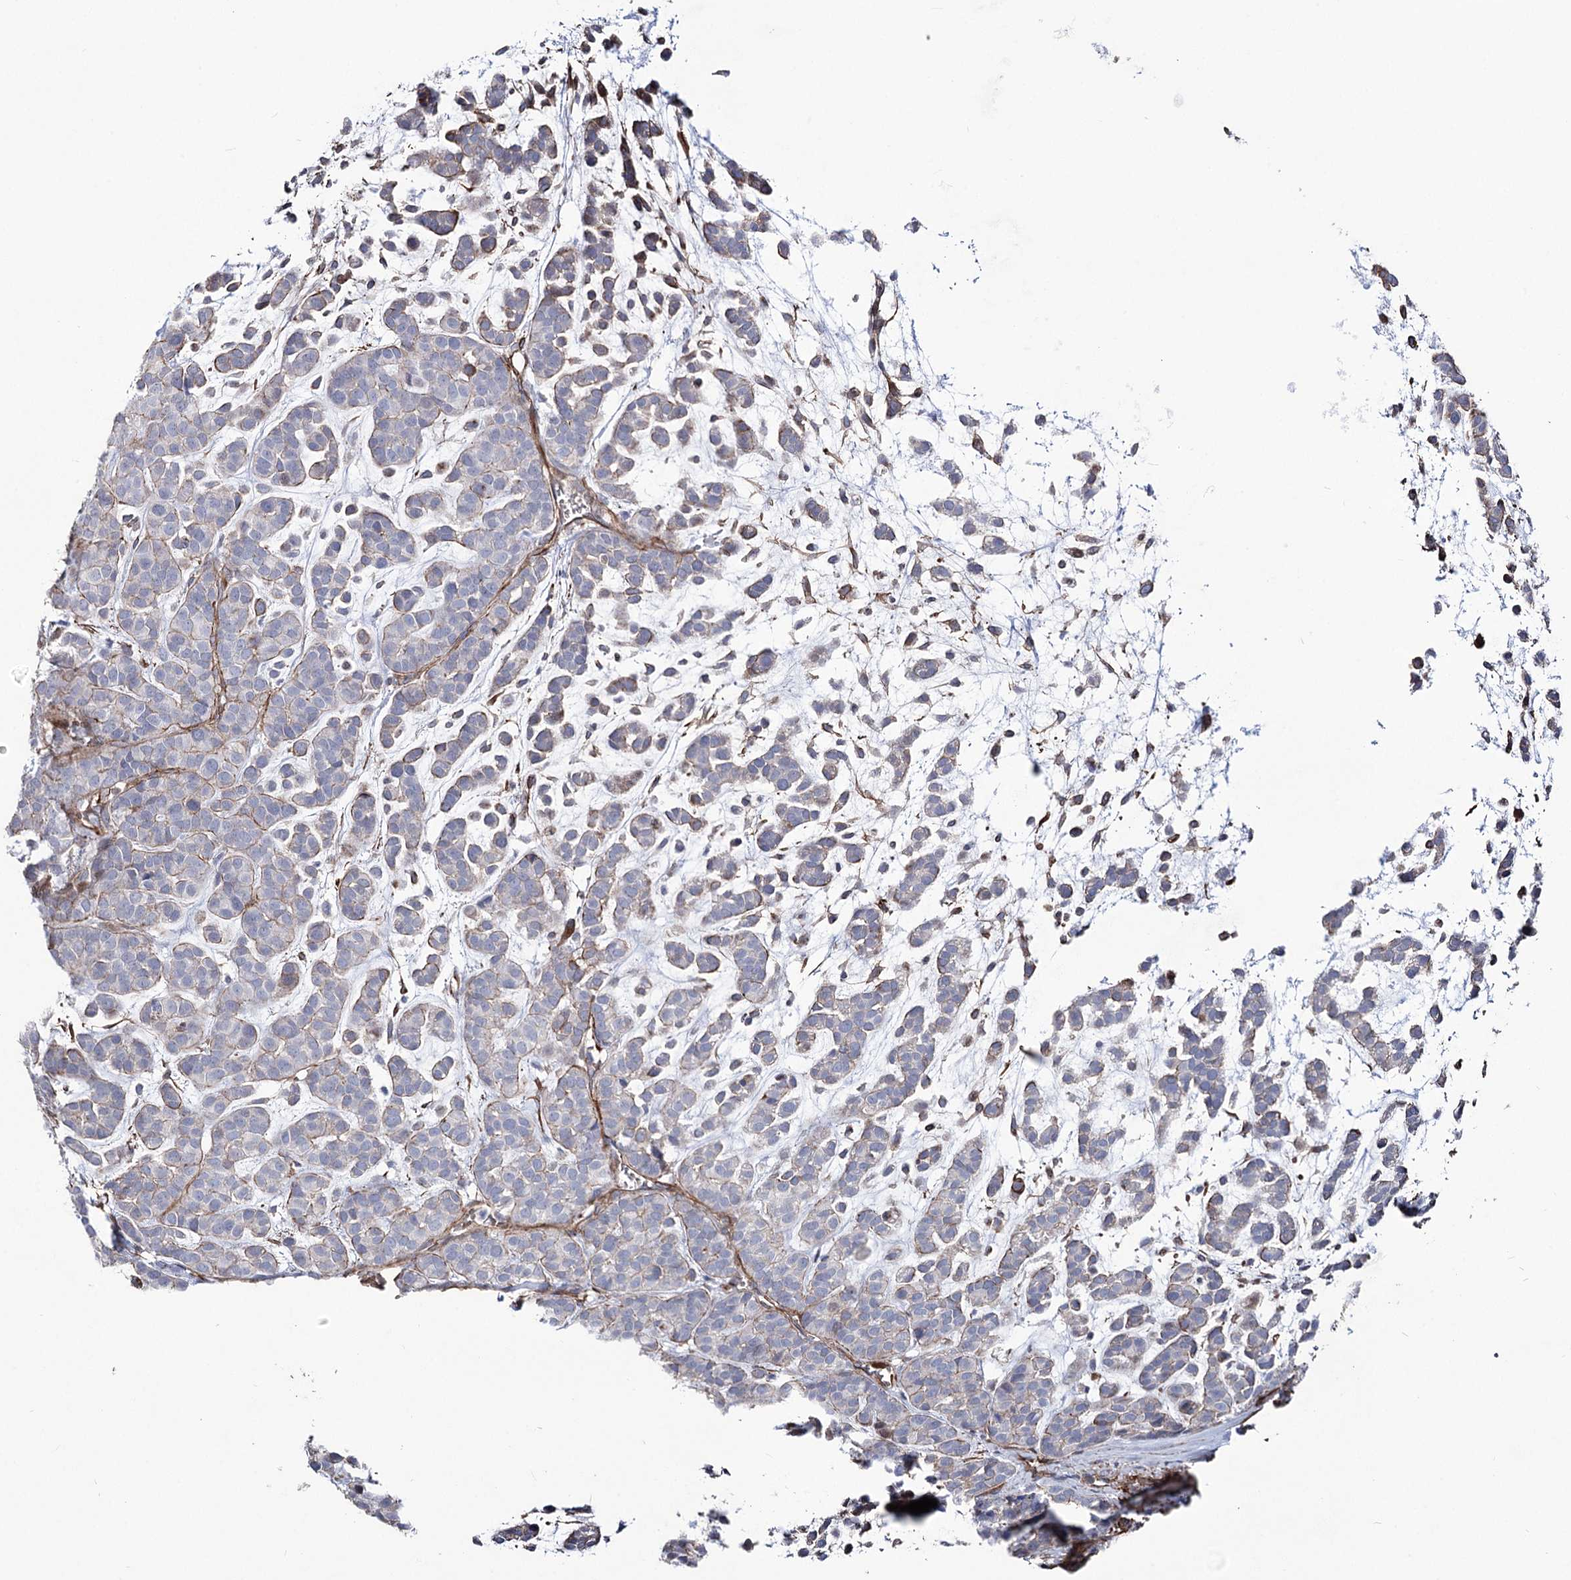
{"staining": {"intensity": "negative", "quantity": "none", "location": "none"}, "tissue": "head and neck cancer", "cell_type": "Tumor cells", "image_type": "cancer", "snomed": [{"axis": "morphology", "description": "Adenocarcinoma, NOS"}, {"axis": "morphology", "description": "Adenoma, NOS"}, {"axis": "topography", "description": "Head-Neck"}], "caption": "There is no significant expression in tumor cells of adenocarcinoma (head and neck).", "gene": "ARHGAP20", "patient": {"sex": "female", "age": 55}}